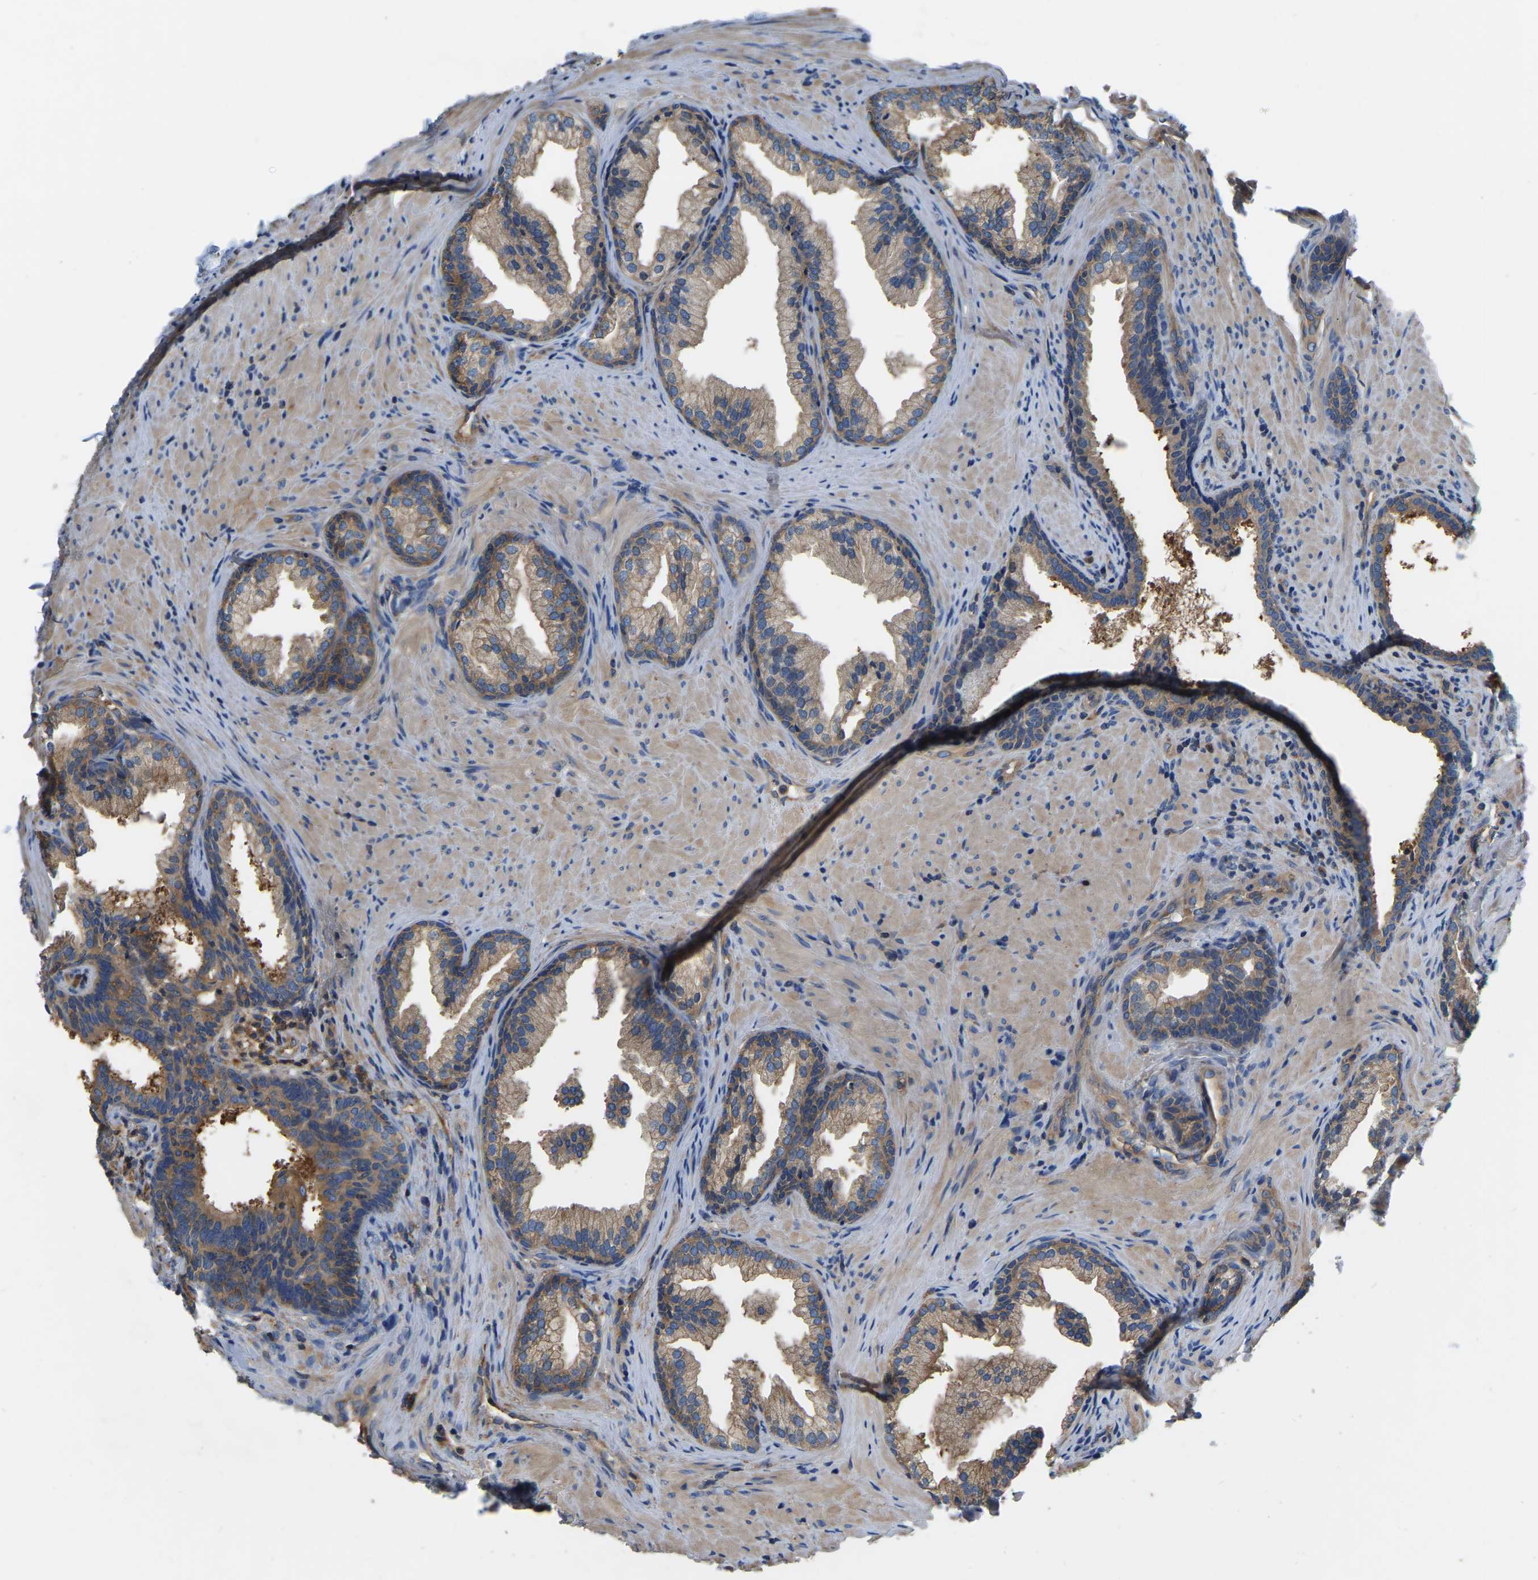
{"staining": {"intensity": "moderate", "quantity": ">75%", "location": "cytoplasmic/membranous"}, "tissue": "prostate", "cell_type": "Glandular cells", "image_type": "normal", "snomed": [{"axis": "morphology", "description": "Normal tissue, NOS"}, {"axis": "topography", "description": "Prostate"}], "caption": "Immunohistochemistry (IHC) photomicrograph of unremarkable prostate: human prostate stained using immunohistochemistry (IHC) demonstrates medium levels of moderate protein expression localized specifically in the cytoplasmic/membranous of glandular cells, appearing as a cytoplasmic/membranous brown color.", "gene": "GARS1", "patient": {"sex": "male", "age": 76}}